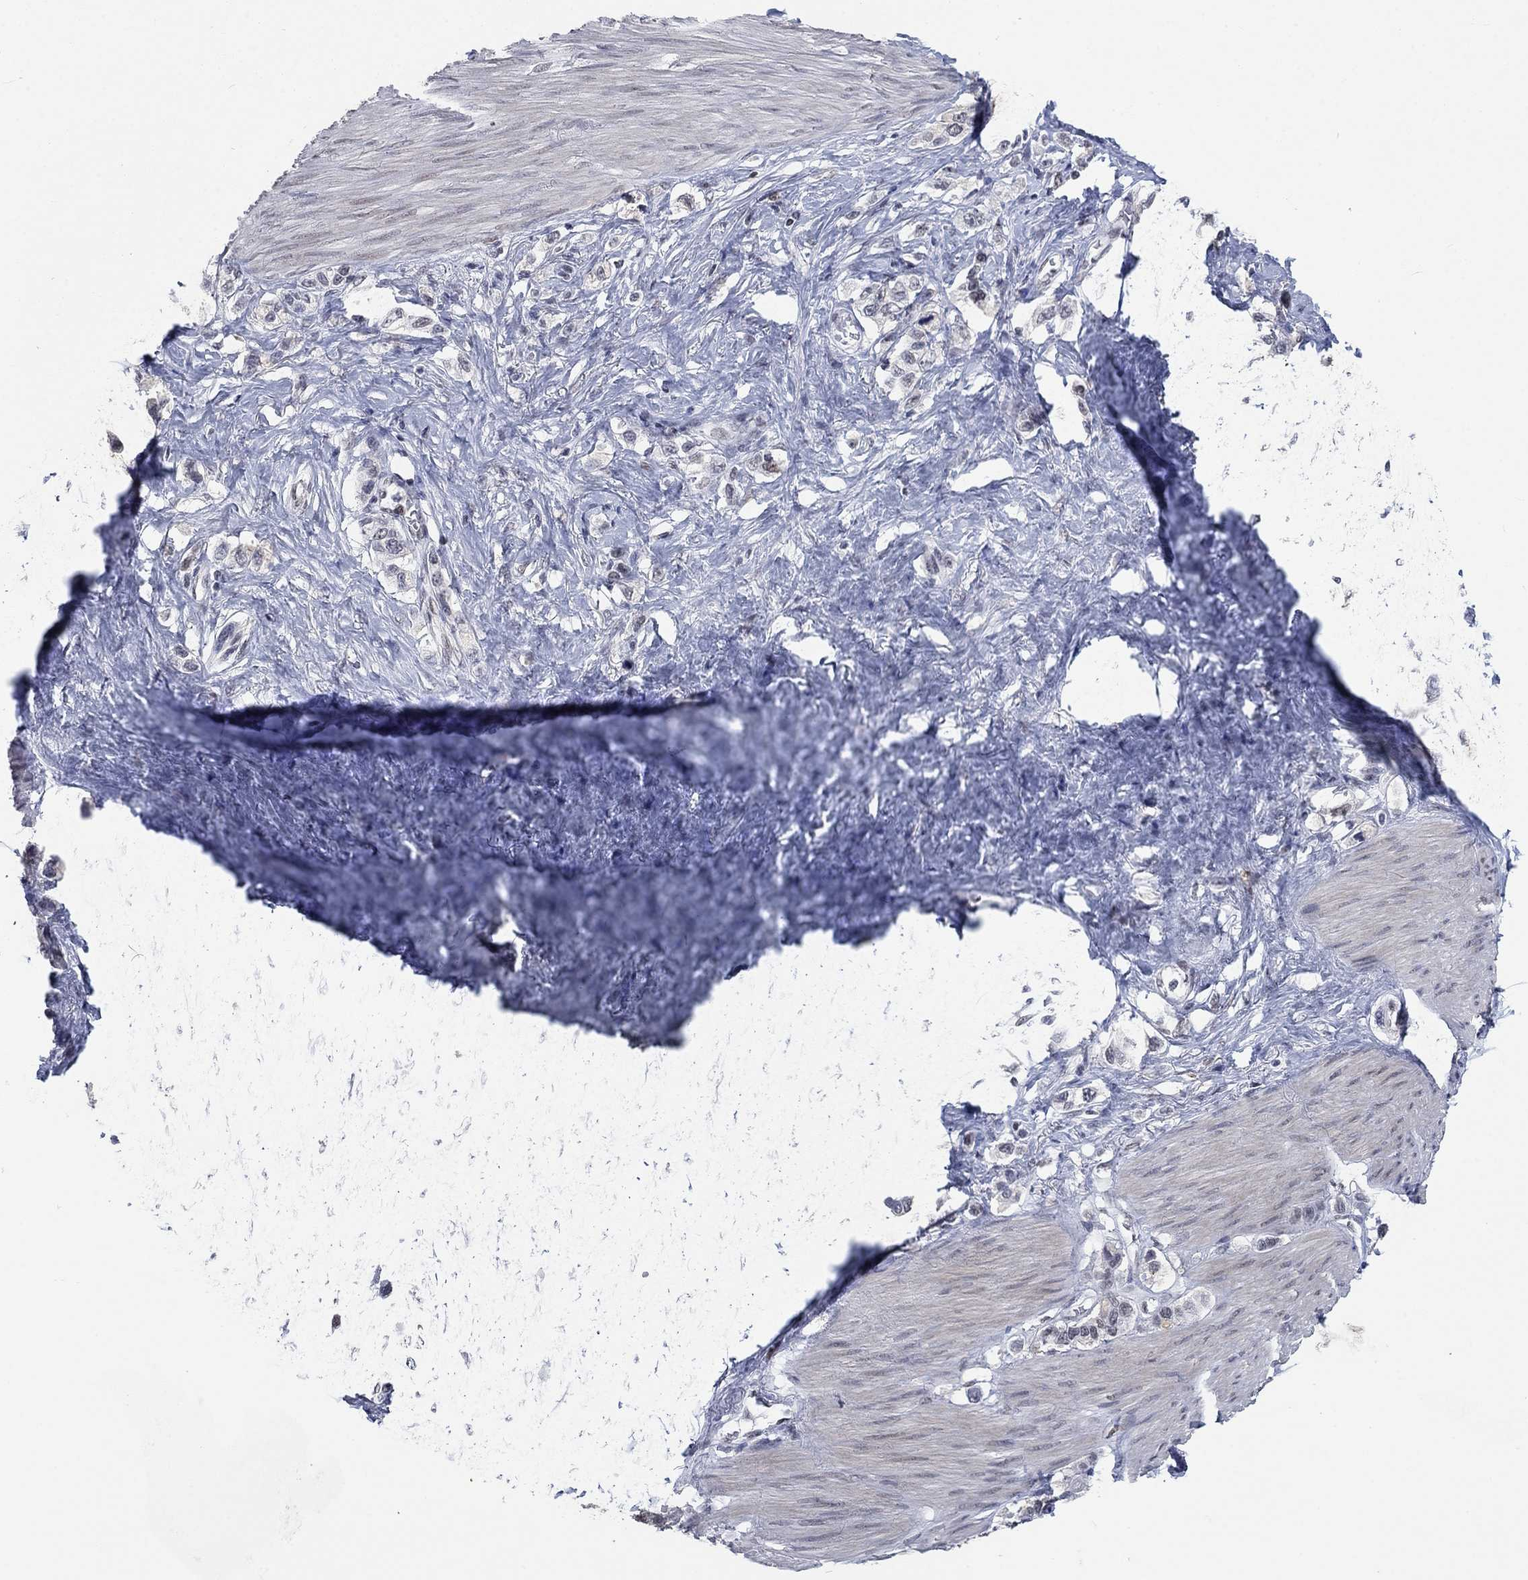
{"staining": {"intensity": "negative", "quantity": "none", "location": "none"}, "tissue": "stomach cancer", "cell_type": "Tumor cells", "image_type": "cancer", "snomed": [{"axis": "morphology", "description": "Normal tissue, NOS"}, {"axis": "morphology", "description": "Adenocarcinoma, NOS"}, {"axis": "morphology", "description": "Adenocarcinoma, High grade"}, {"axis": "topography", "description": "Stomach, upper"}, {"axis": "topography", "description": "Stomach"}], "caption": "Tumor cells are negative for brown protein staining in stomach adenocarcinoma (high-grade). (IHC, brightfield microscopy, high magnification).", "gene": "HCFC1", "patient": {"sex": "female", "age": 65}}